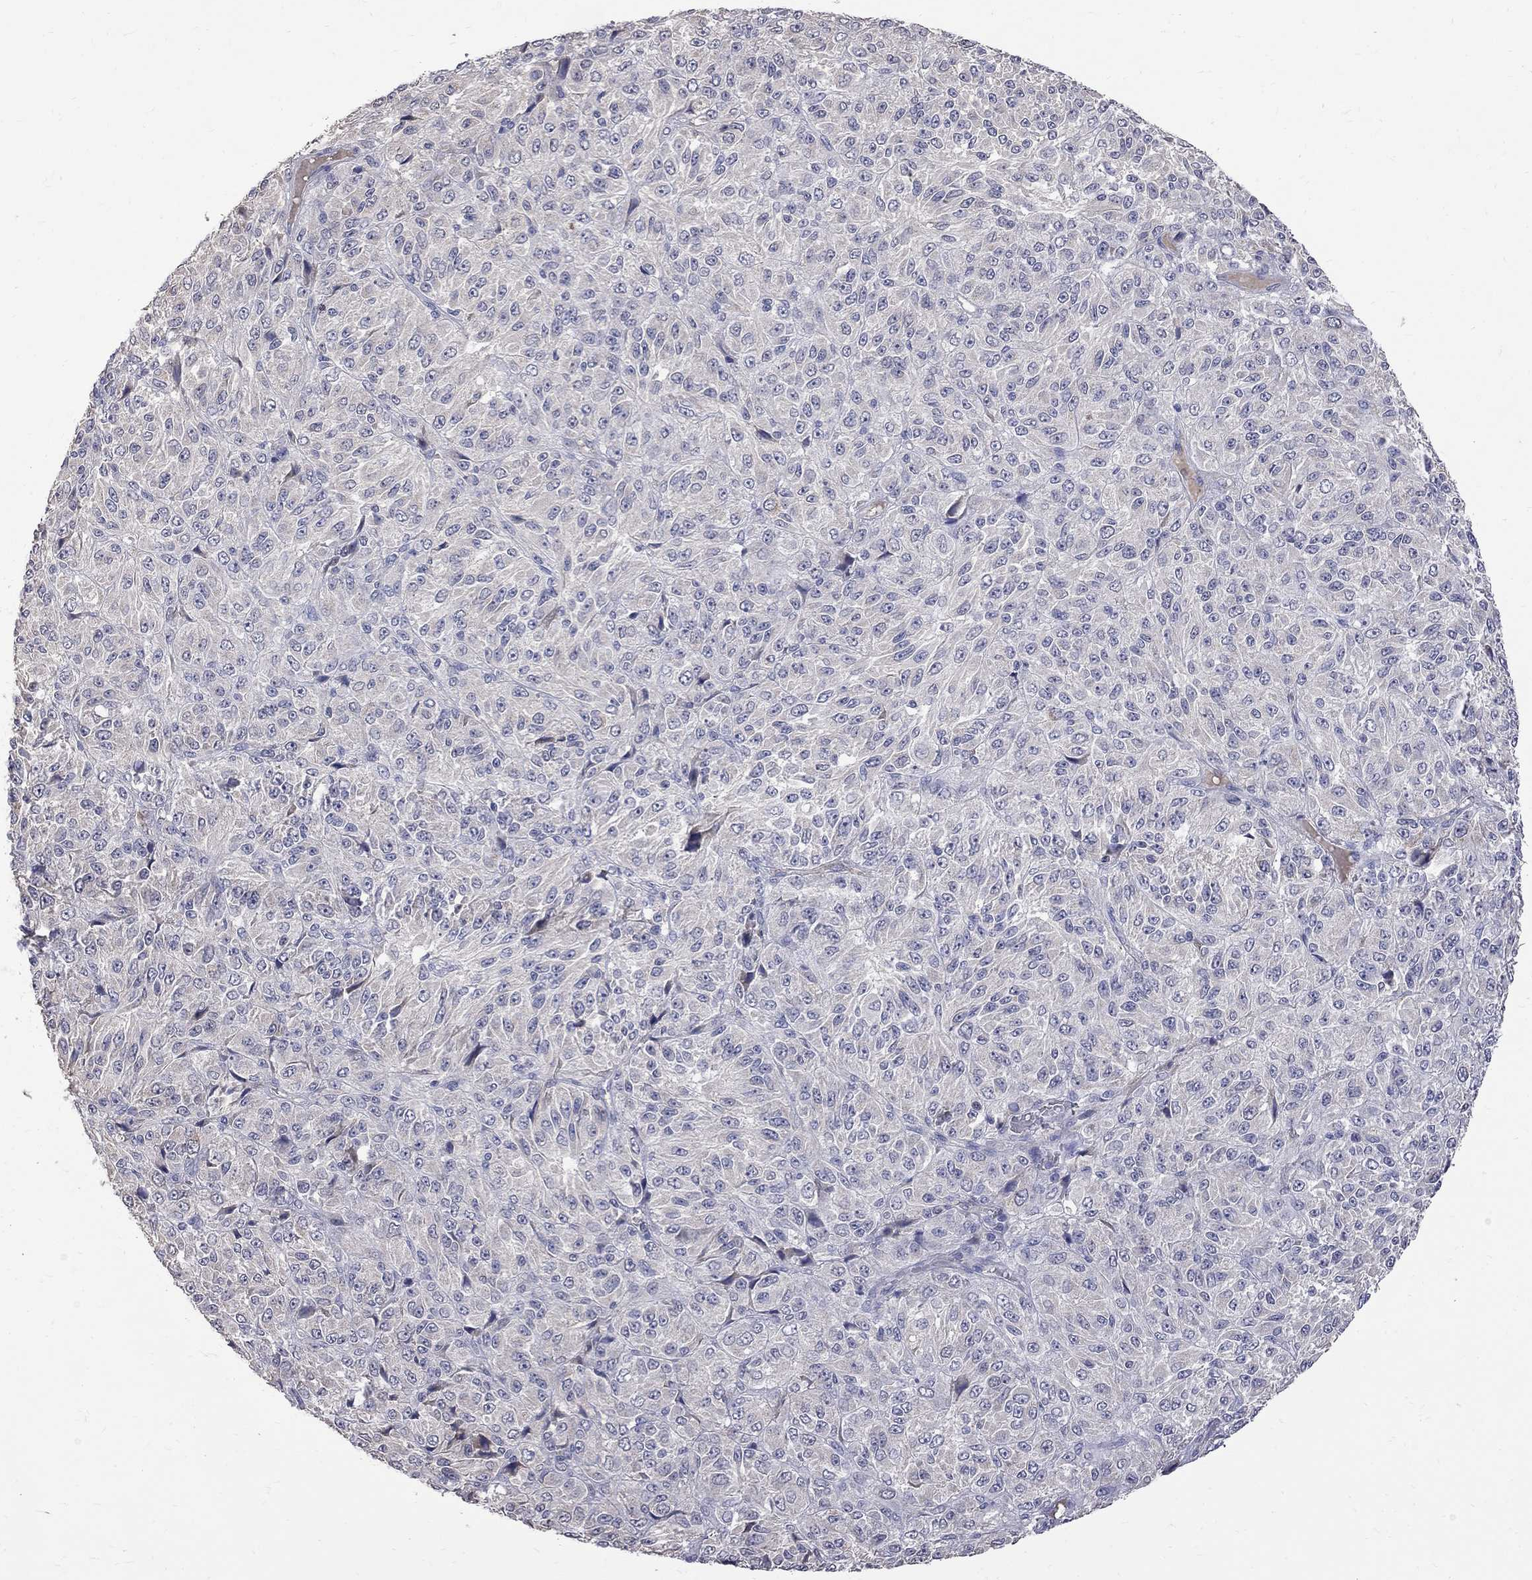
{"staining": {"intensity": "negative", "quantity": "none", "location": "none"}, "tissue": "melanoma", "cell_type": "Tumor cells", "image_type": "cancer", "snomed": [{"axis": "morphology", "description": "Malignant melanoma, Metastatic site"}, {"axis": "topography", "description": "Brain"}], "caption": "There is no significant expression in tumor cells of melanoma.", "gene": "CKAP2", "patient": {"sex": "female", "age": 56}}